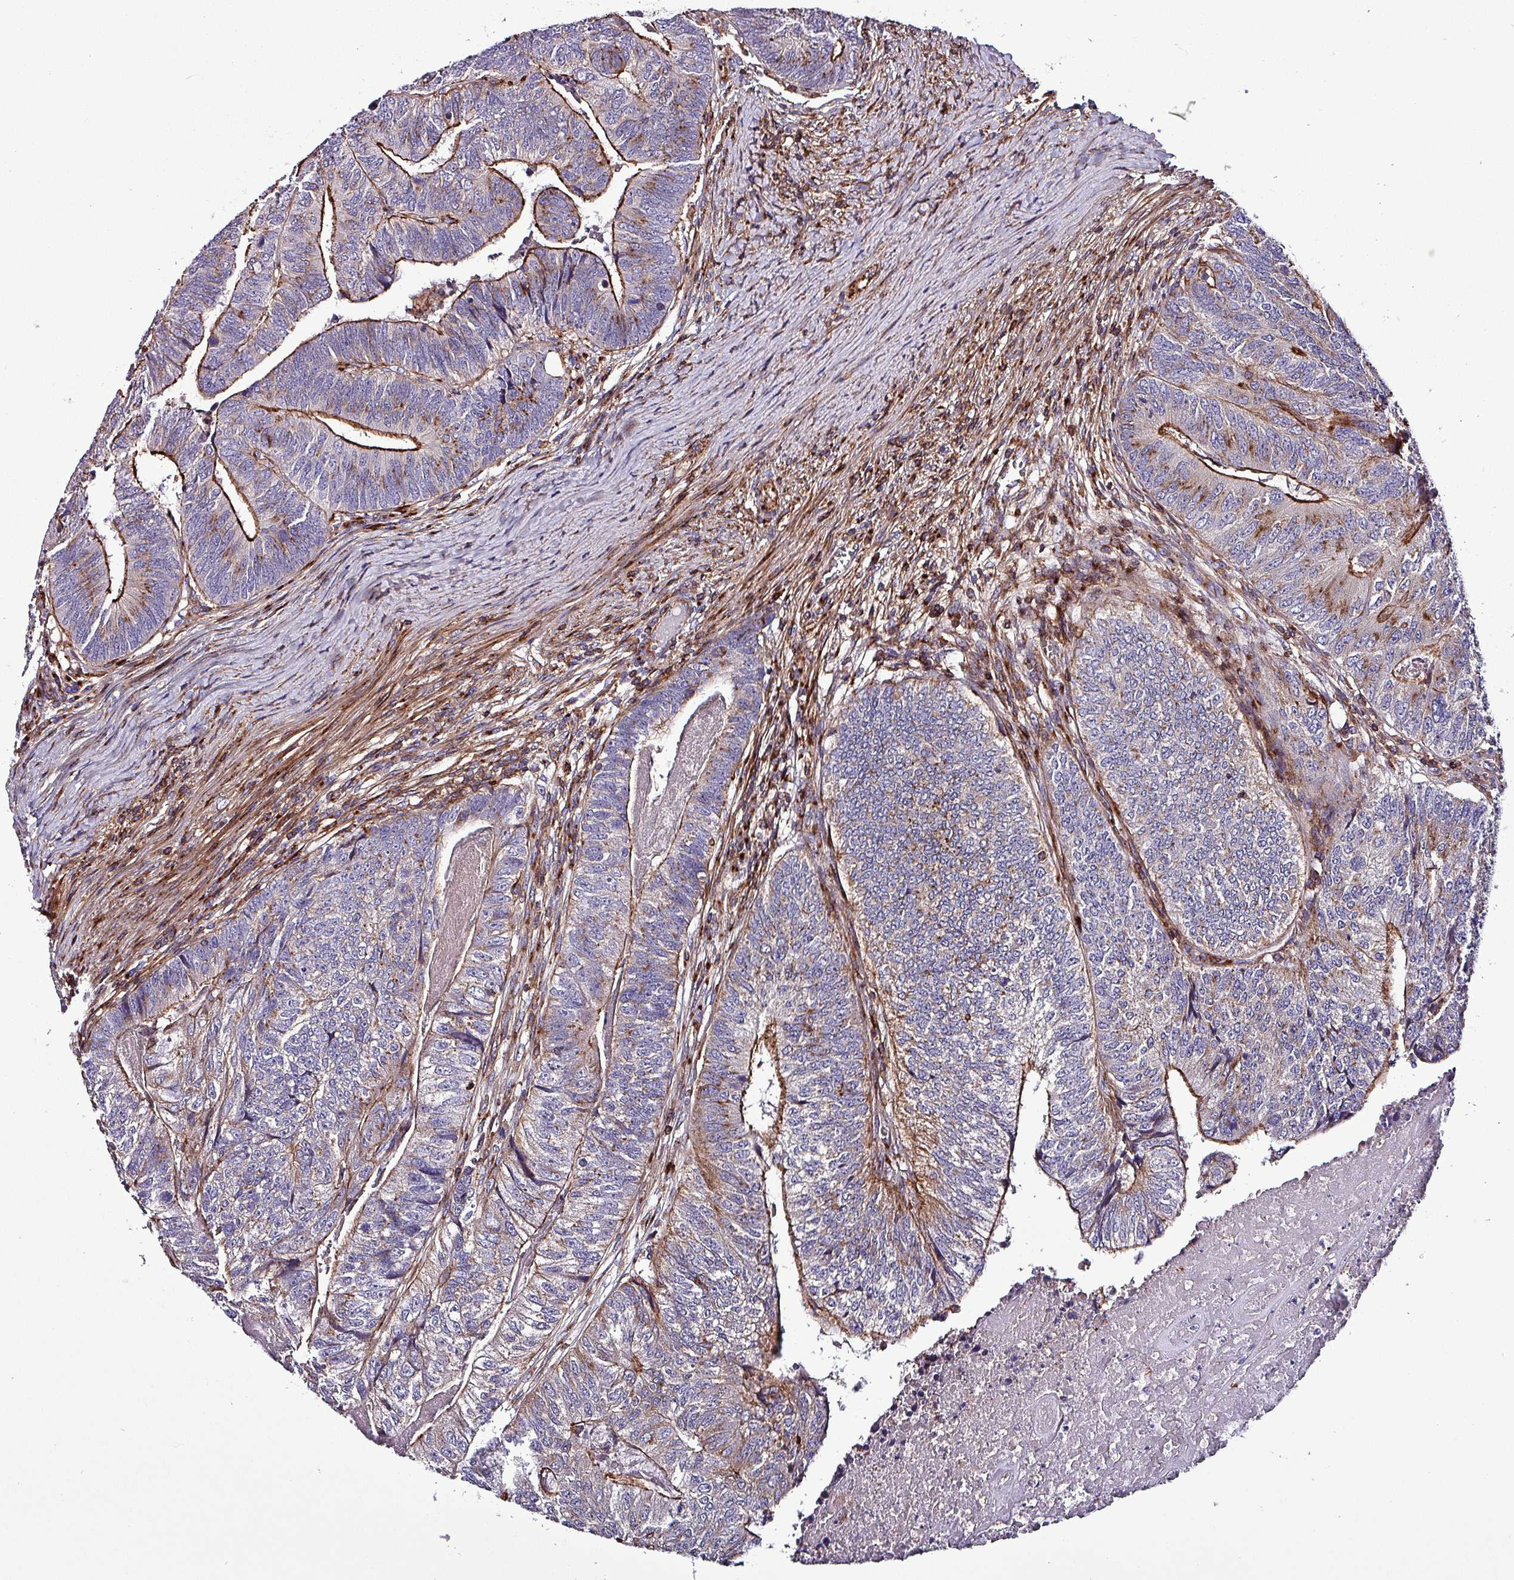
{"staining": {"intensity": "moderate", "quantity": "<25%", "location": "cytoplasmic/membranous"}, "tissue": "colorectal cancer", "cell_type": "Tumor cells", "image_type": "cancer", "snomed": [{"axis": "morphology", "description": "Adenocarcinoma, NOS"}, {"axis": "topography", "description": "Colon"}], "caption": "IHC of human adenocarcinoma (colorectal) displays low levels of moderate cytoplasmic/membranous staining in about <25% of tumor cells.", "gene": "VAMP4", "patient": {"sex": "female", "age": 67}}